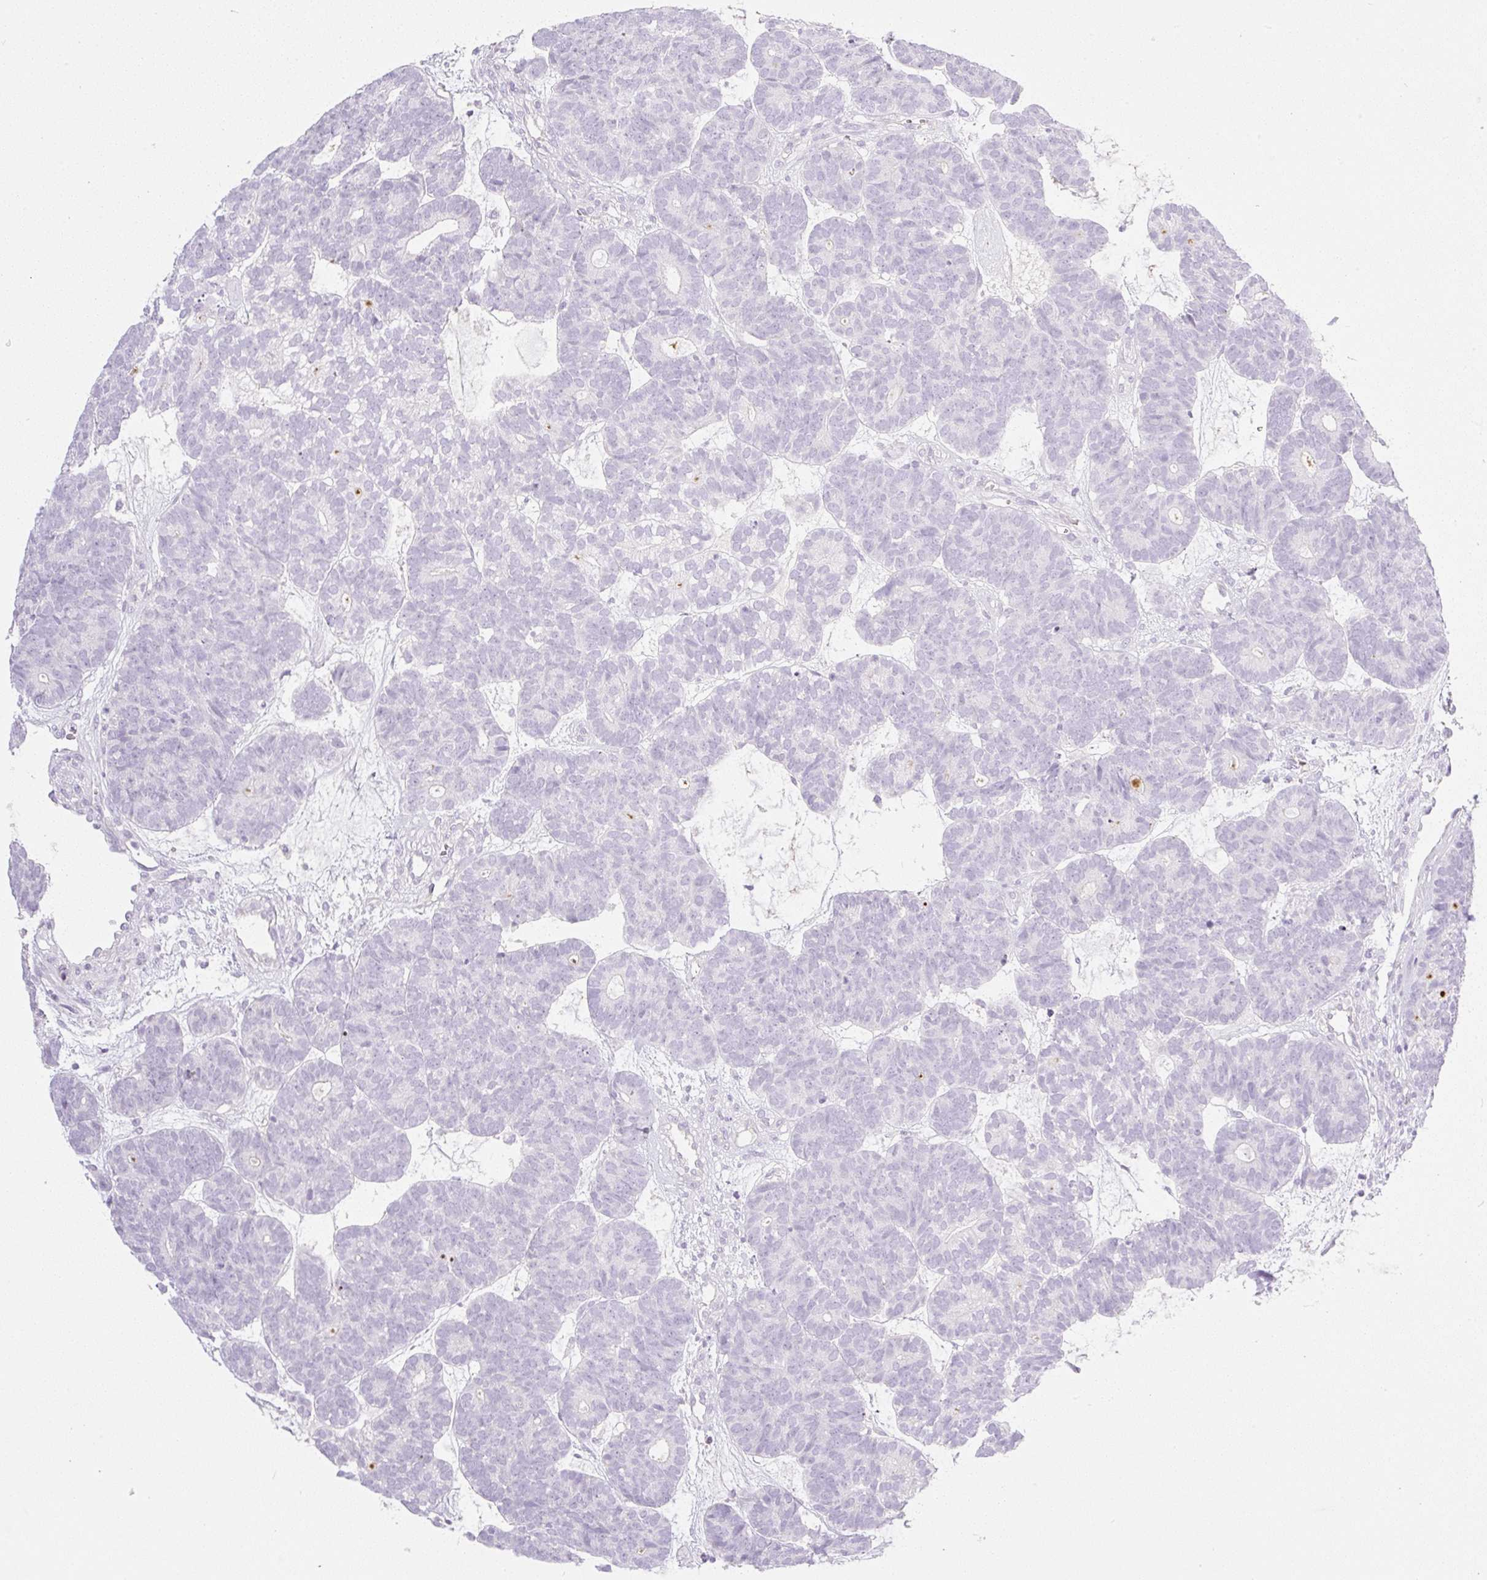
{"staining": {"intensity": "negative", "quantity": "none", "location": "none"}, "tissue": "head and neck cancer", "cell_type": "Tumor cells", "image_type": "cancer", "snomed": [{"axis": "morphology", "description": "Adenocarcinoma, NOS"}, {"axis": "topography", "description": "Head-Neck"}], "caption": "High power microscopy photomicrograph of an IHC photomicrograph of head and neck cancer, revealing no significant expression in tumor cells. The staining was performed using DAB (3,3'-diaminobenzidine) to visualize the protein expression in brown, while the nuclei were stained in blue with hematoxylin (Magnification: 20x).", "gene": "MIA2", "patient": {"sex": "female", "age": 81}}